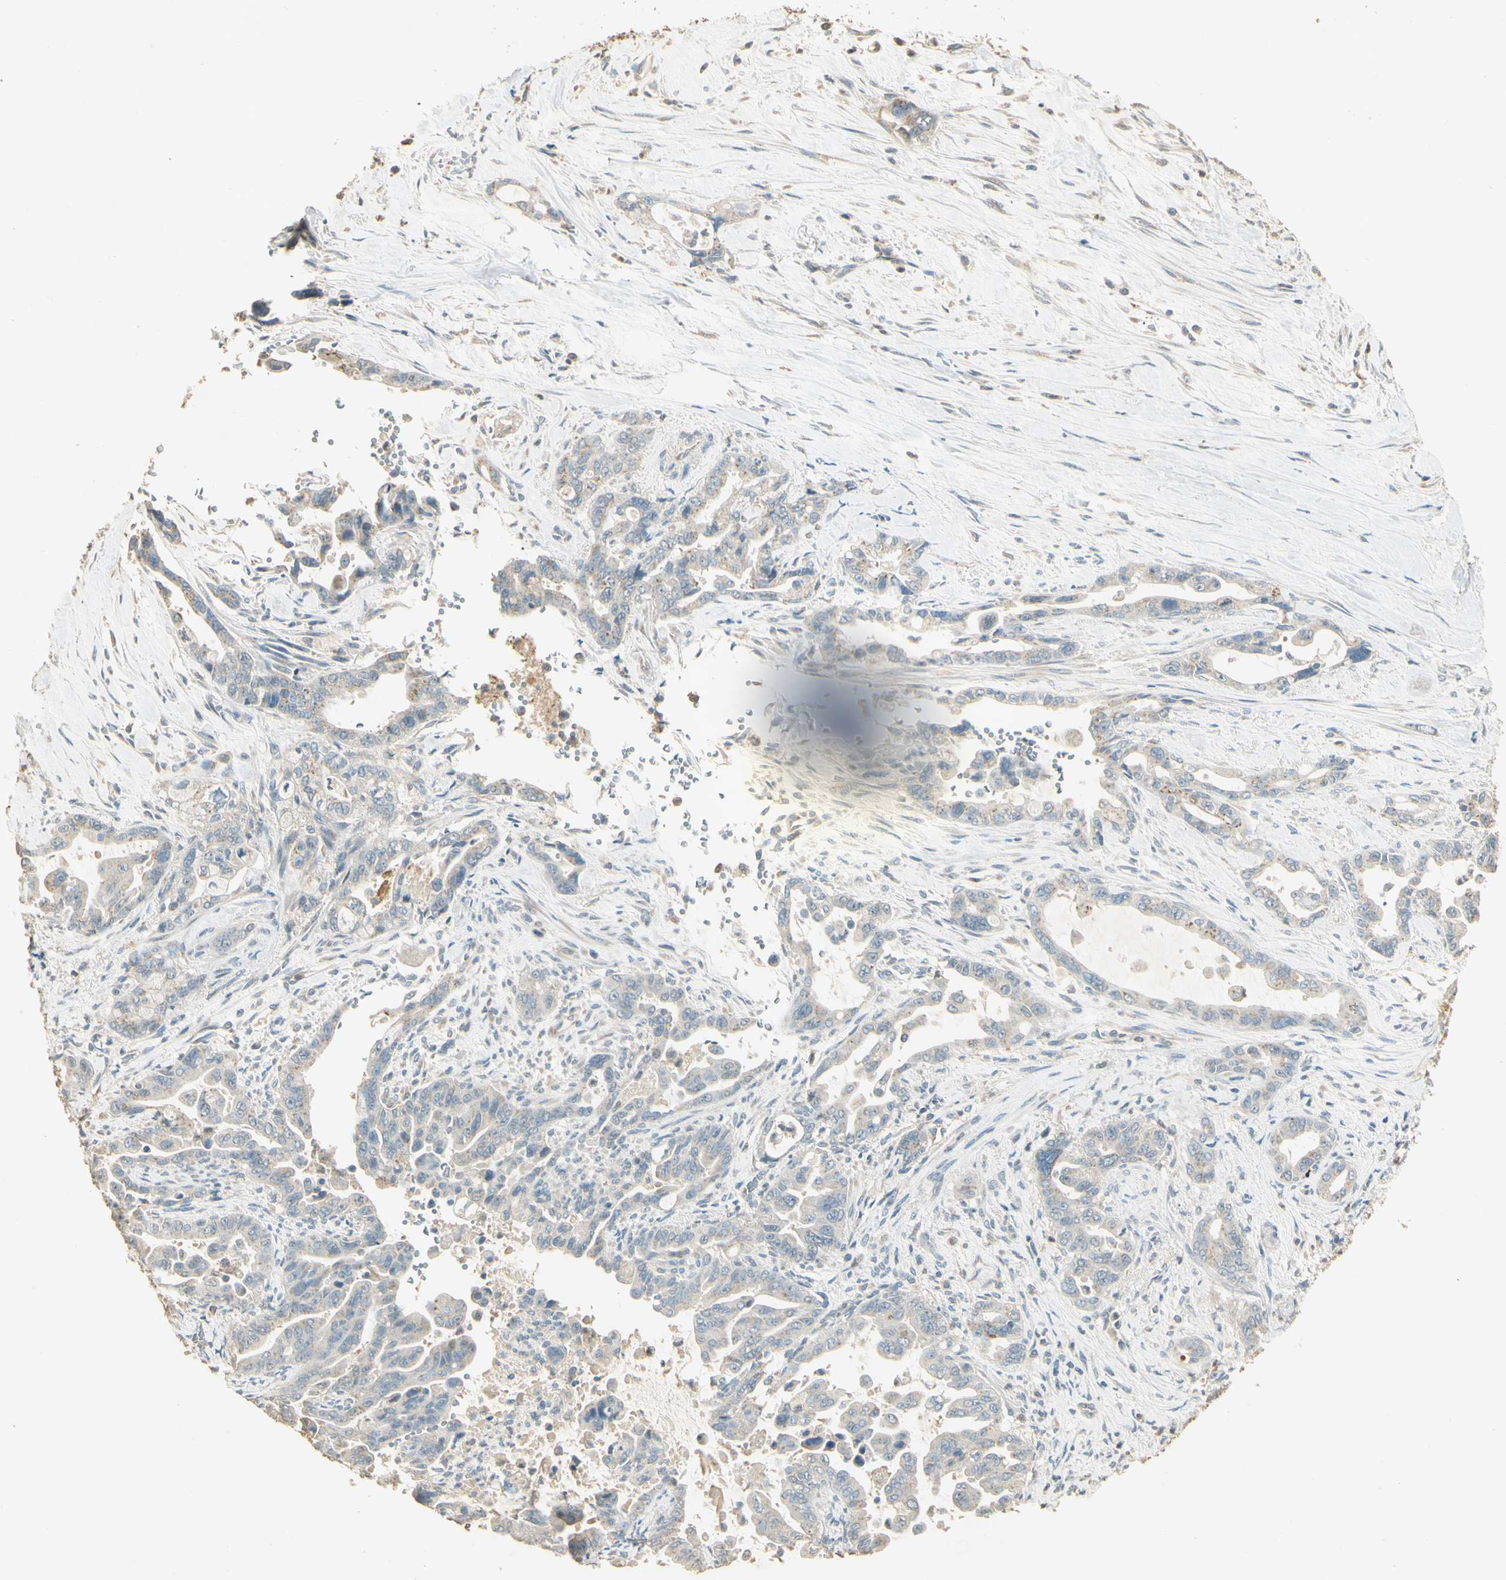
{"staining": {"intensity": "weak", "quantity": "25%-75%", "location": "cytoplasmic/membranous"}, "tissue": "pancreatic cancer", "cell_type": "Tumor cells", "image_type": "cancer", "snomed": [{"axis": "morphology", "description": "Adenocarcinoma, NOS"}, {"axis": "topography", "description": "Pancreas"}], "caption": "This is a micrograph of immunohistochemistry (IHC) staining of pancreatic adenocarcinoma, which shows weak expression in the cytoplasmic/membranous of tumor cells.", "gene": "UXS1", "patient": {"sex": "male", "age": 70}}